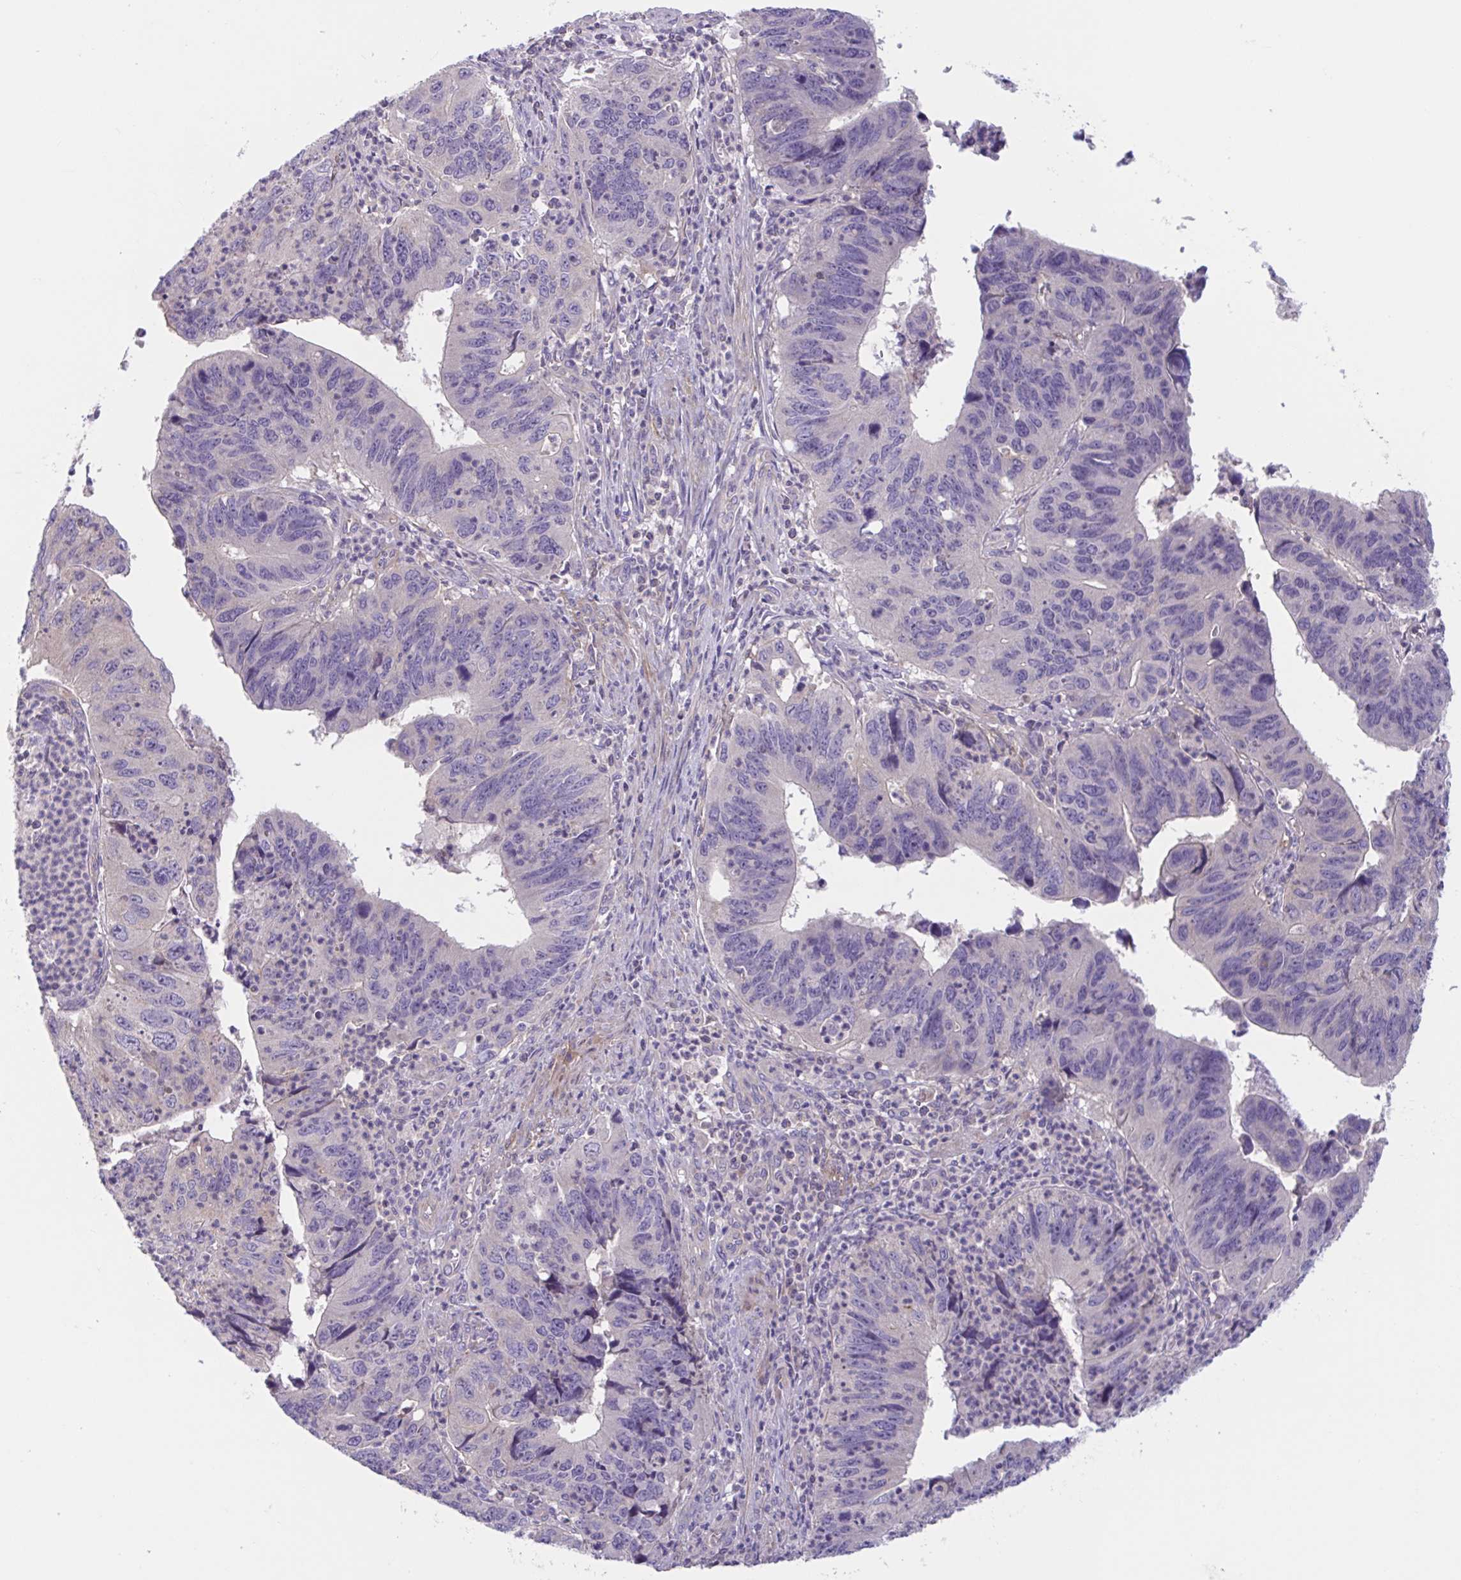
{"staining": {"intensity": "negative", "quantity": "none", "location": "none"}, "tissue": "stomach cancer", "cell_type": "Tumor cells", "image_type": "cancer", "snomed": [{"axis": "morphology", "description": "Adenocarcinoma, NOS"}, {"axis": "topography", "description": "Stomach"}], "caption": "Immunohistochemistry (IHC) histopathology image of neoplastic tissue: stomach cancer stained with DAB exhibits no significant protein expression in tumor cells. (Brightfield microscopy of DAB IHC at high magnification).", "gene": "WNT9B", "patient": {"sex": "male", "age": 59}}